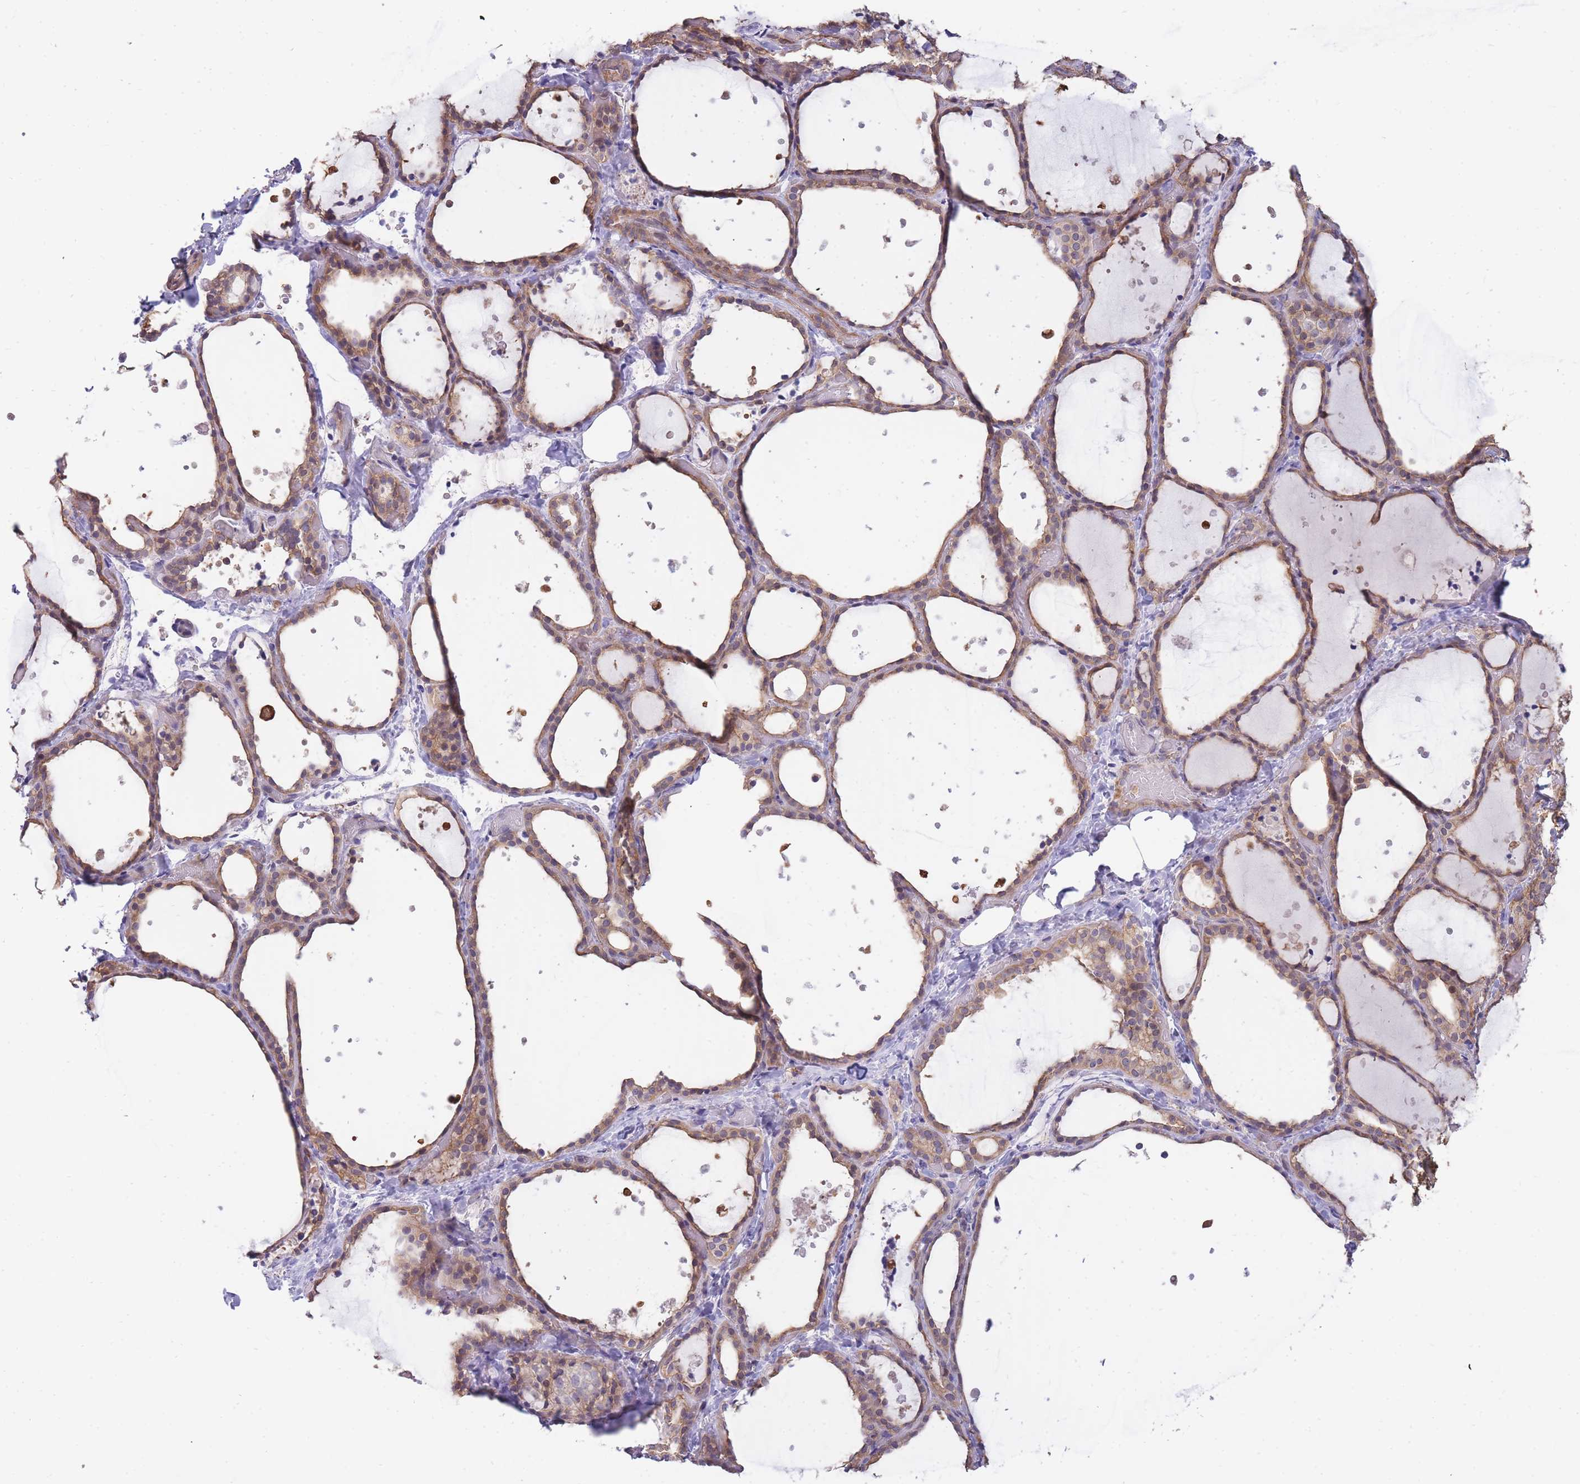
{"staining": {"intensity": "moderate", "quantity": "25%-75%", "location": "cytoplasmic/membranous"}, "tissue": "thyroid gland", "cell_type": "Glandular cells", "image_type": "normal", "snomed": [{"axis": "morphology", "description": "Normal tissue, NOS"}, {"axis": "topography", "description": "Thyroid gland"}], "caption": "Protein expression analysis of benign human thyroid gland reveals moderate cytoplasmic/membranous expression in approximately 25%-75% of glandular cells. The staining is performed using DAB brown chromogen to label protein expression. The nuclei are counter-stained blue using hematoxylin.", "gene": "SMC6", "patient": {"sex": "female", "age": 44}}